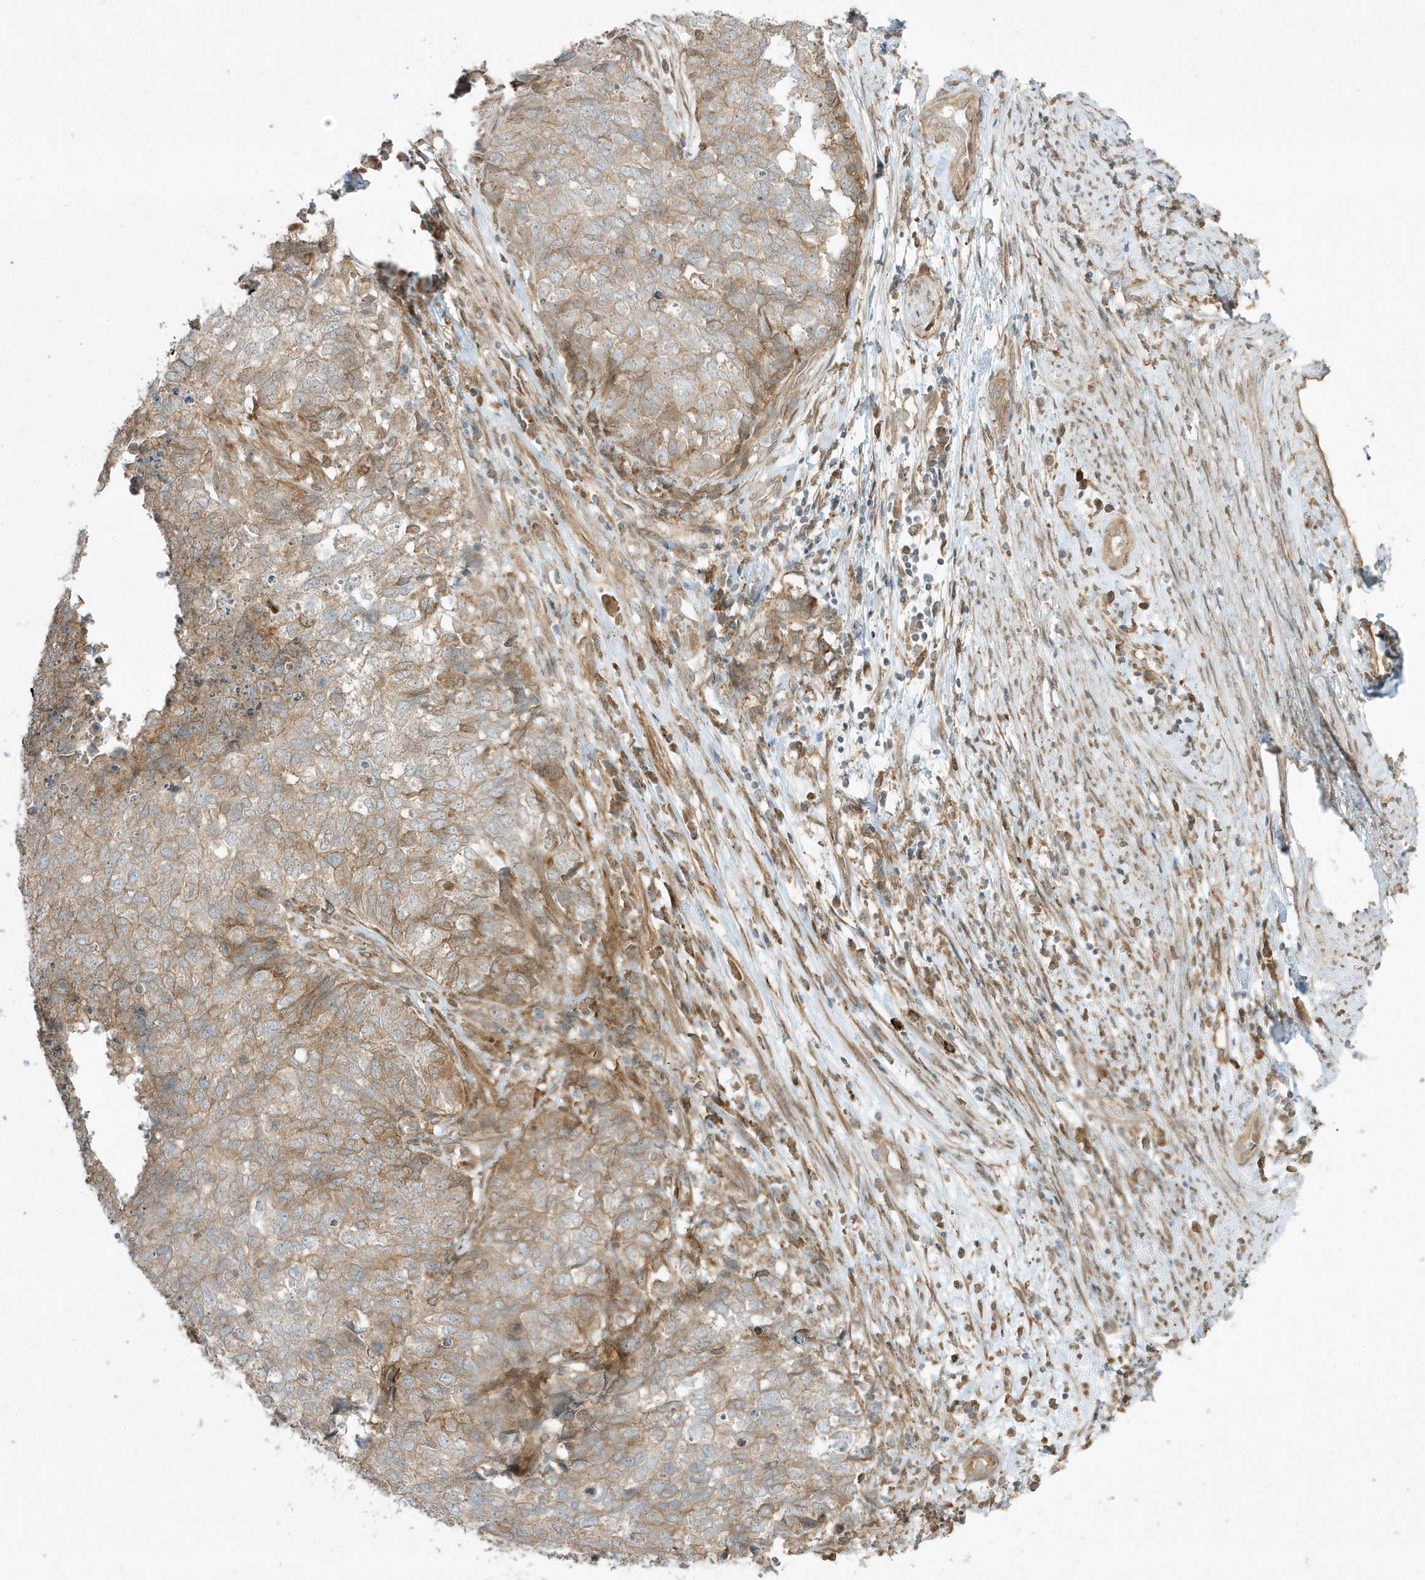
{"staining": {"intensity": "moderate", "quantity": "25%-75%", "location": "cytoplasmic/membranous"}, "tissue": "cervical cancer", "cell_type": "Tumor cells", "image_type": "cancer", "snomed": [{"axis": "morphology", "description": "Squamous cell carcinoma, NOS"}, {"axis": "topography", "description": "Cervix"}], "caption": "Brown immunohistochemical staining in cervical cancer exhibits moderate cytoplasmic/membranous positivity in approximately 25%-75% of tumor cells.", "gene": "SCARF2", "patient": {"sex": "female", "age": 63}}